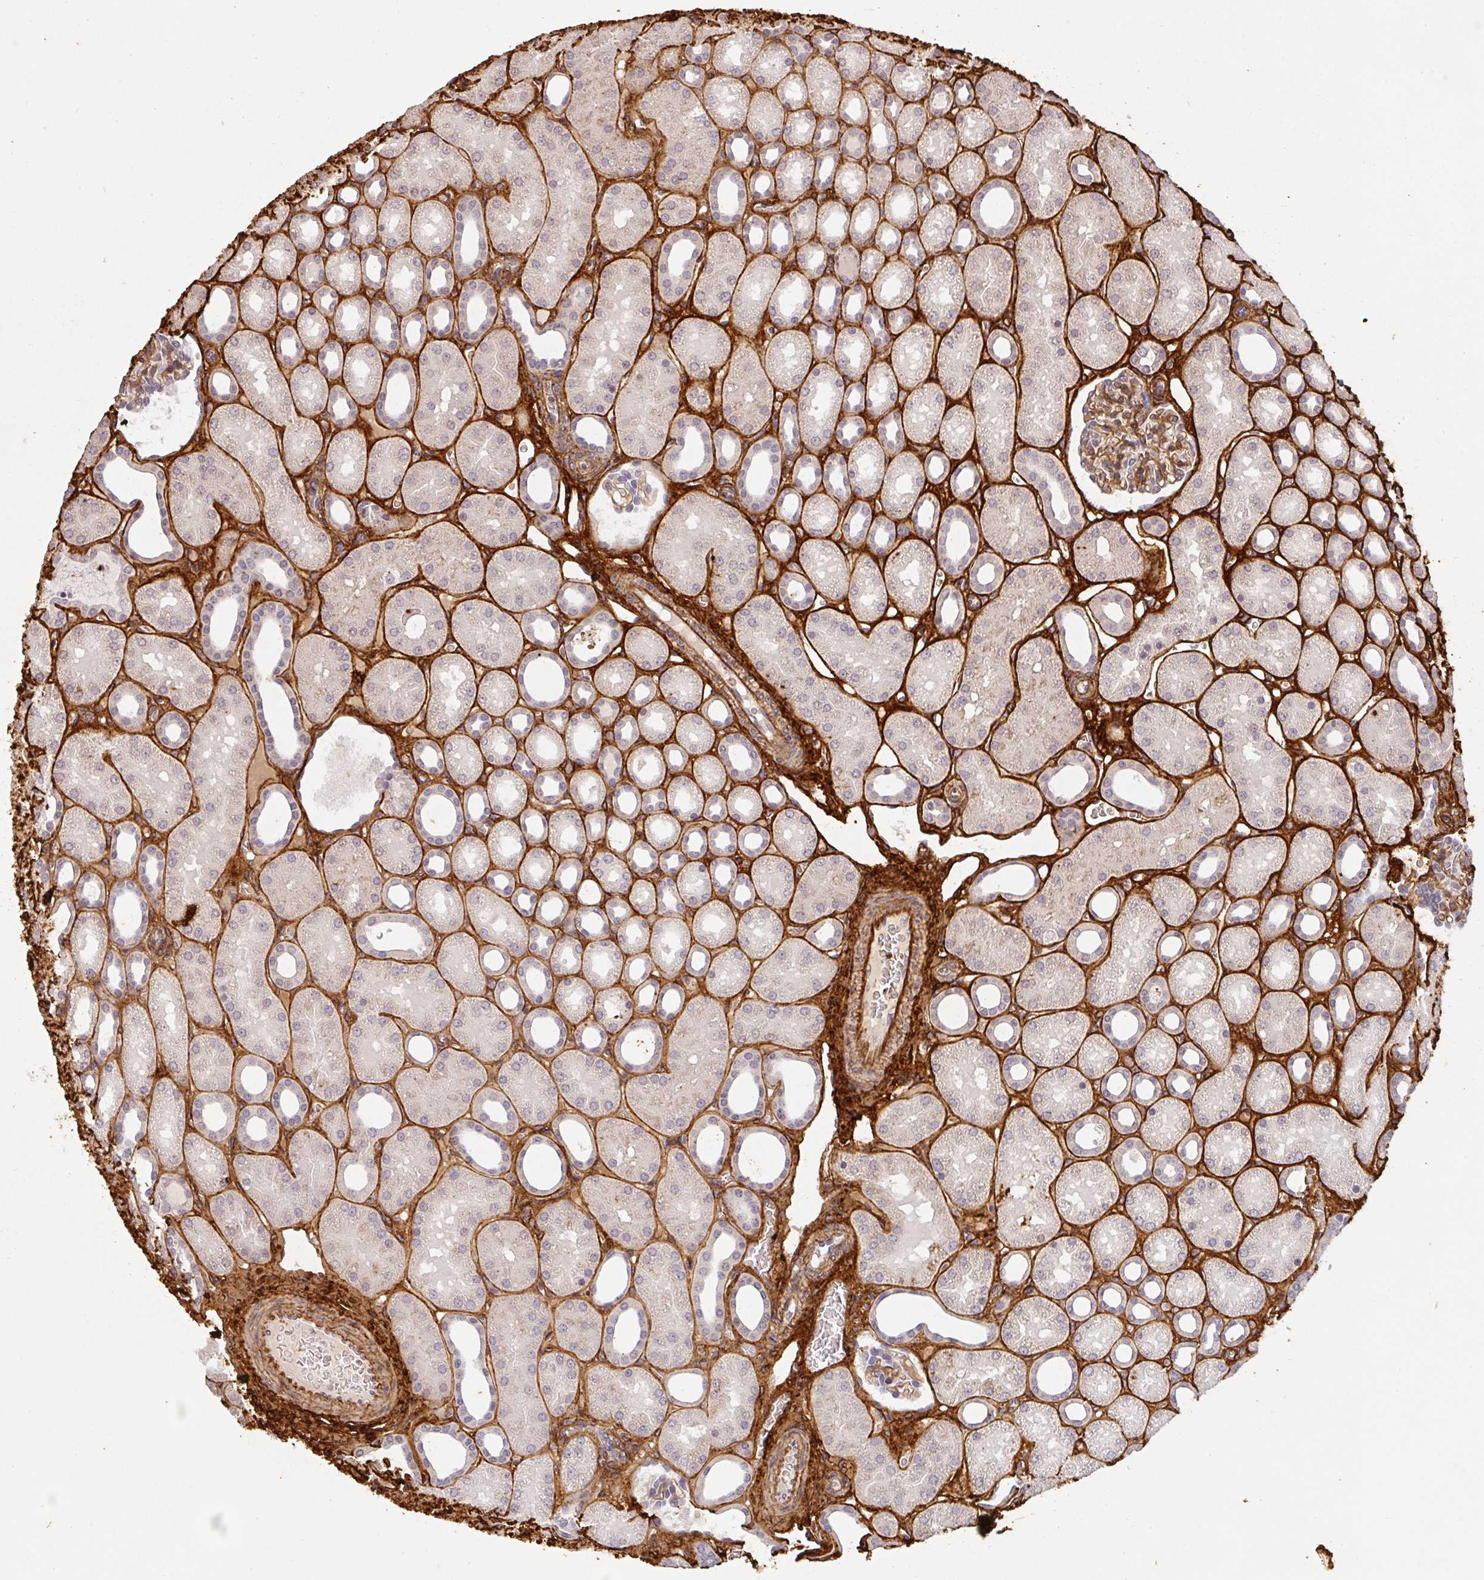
{"staining": {"intensity": "negative", "quantity": "none", "location": "none"}, "tissue": "kidney", "cell_type": "Cells in glomeruli", "image_type": "normal", "snomed": [{"axis": "morphology", "description": "Normal tissue, NOS"}, {"axis": "topography", "description": "Kidney"}], "caption": "Immunohistochemistry (IHC) of normal kidney displays no positivity in cells in glomeruli. (DAB immunohistochemistry (IHC) visualized using brightfield microscopy, high magnification).", "gene": "COL3A1", "patient": {"sex": "male", "age": 2}}